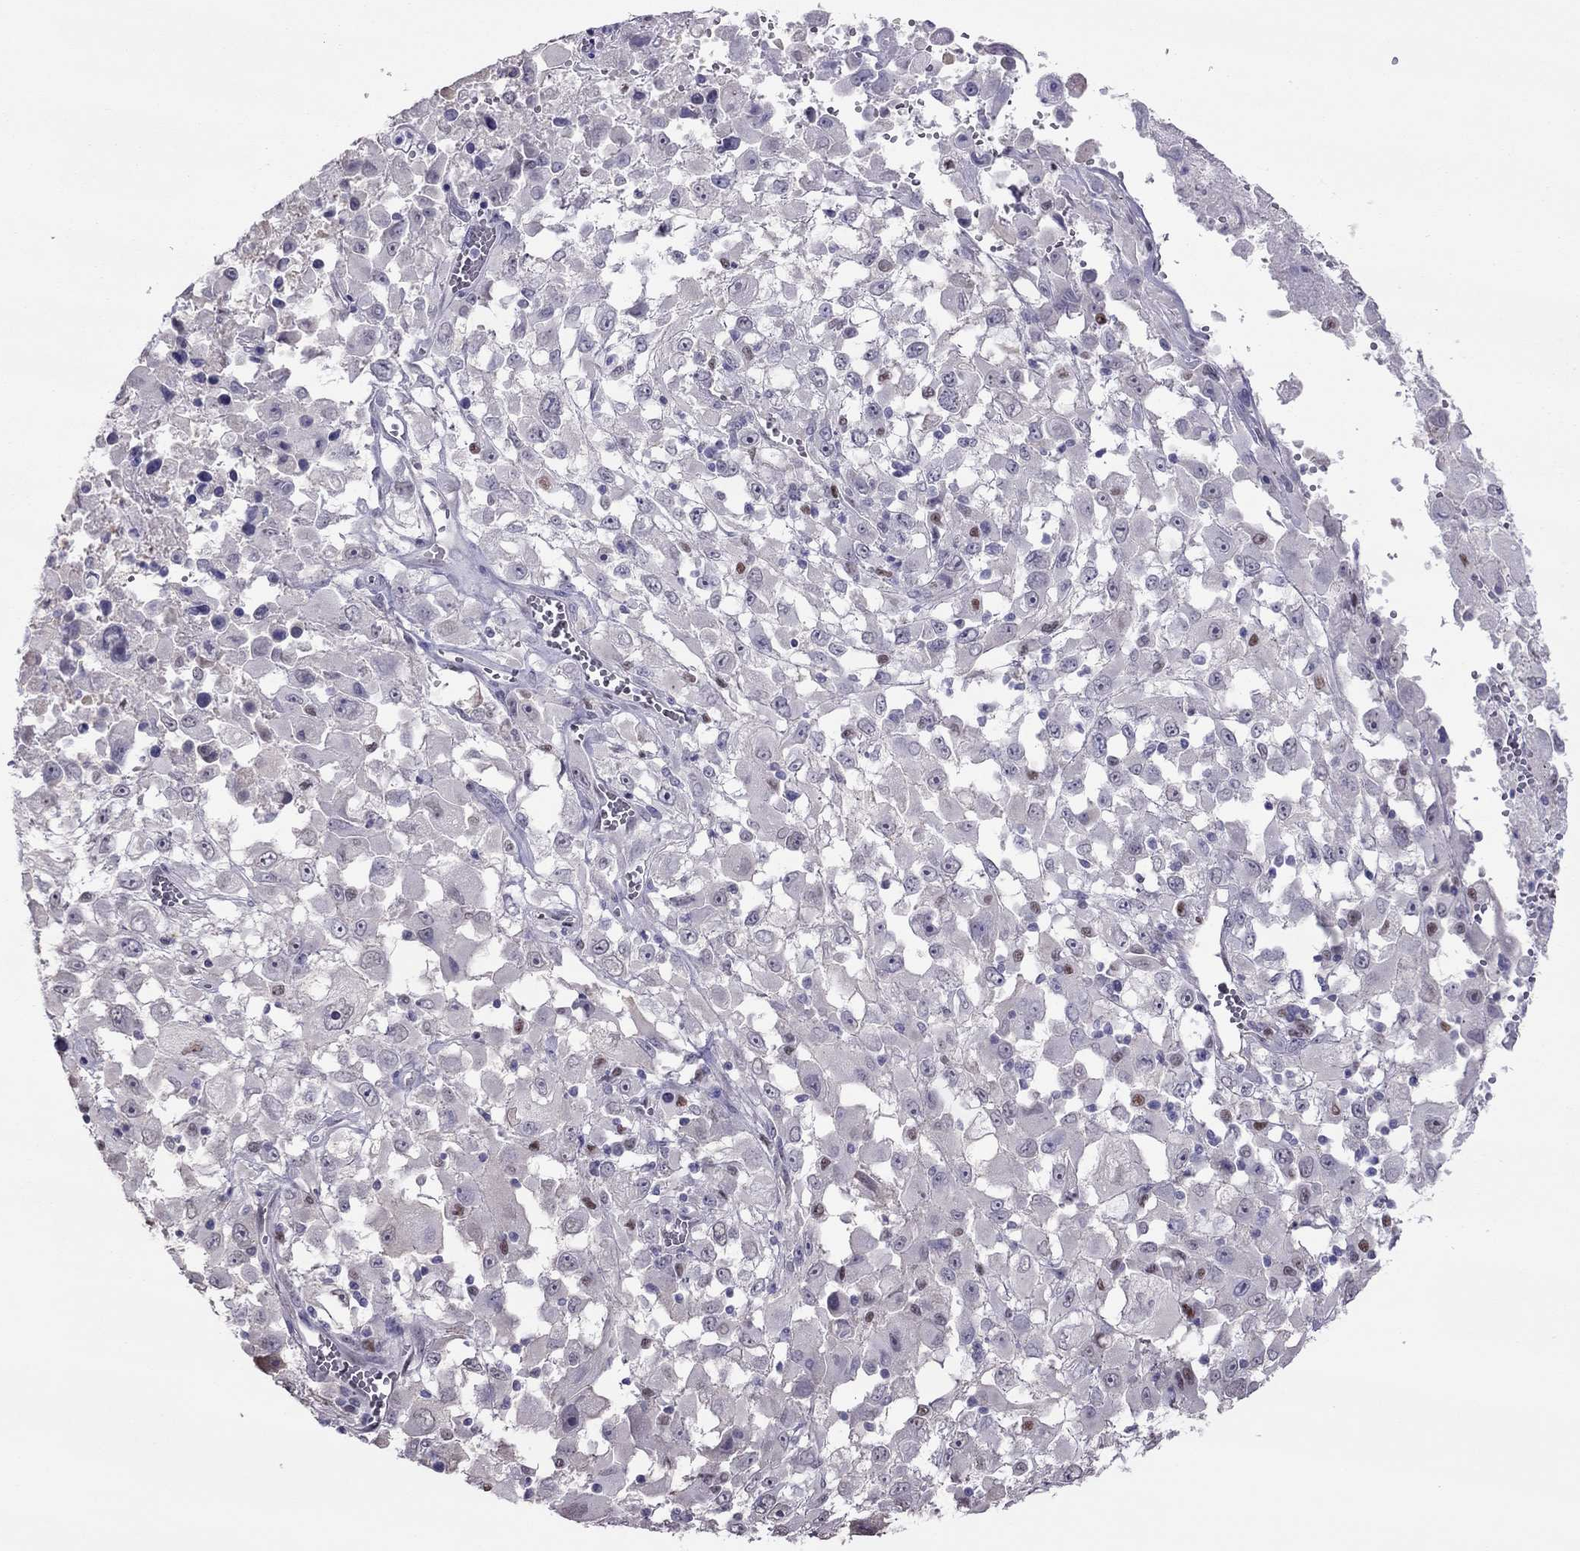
{"staining": {"intensity": "moderate", "quantity": "<25%", "location": "nuclear"}, "tissue": "melanoma", "cell_type": "Tumor cells", "image_type": "cancer", "snomed": [{"axis": "morphology", "description": "Malignant melanoma, Metastatic site"}, {"axis": "topography", "description": "Soft tissue"}], "caption": "This photomicrograph displays immunohistochemistry (IHC) staining of human malignant melanoma (metastatic site), with low moderate nuclear expression in approximately <25% of tumor cells.", "gene": "SPINT3", "patient": {"sex": "male", "age": 50}}